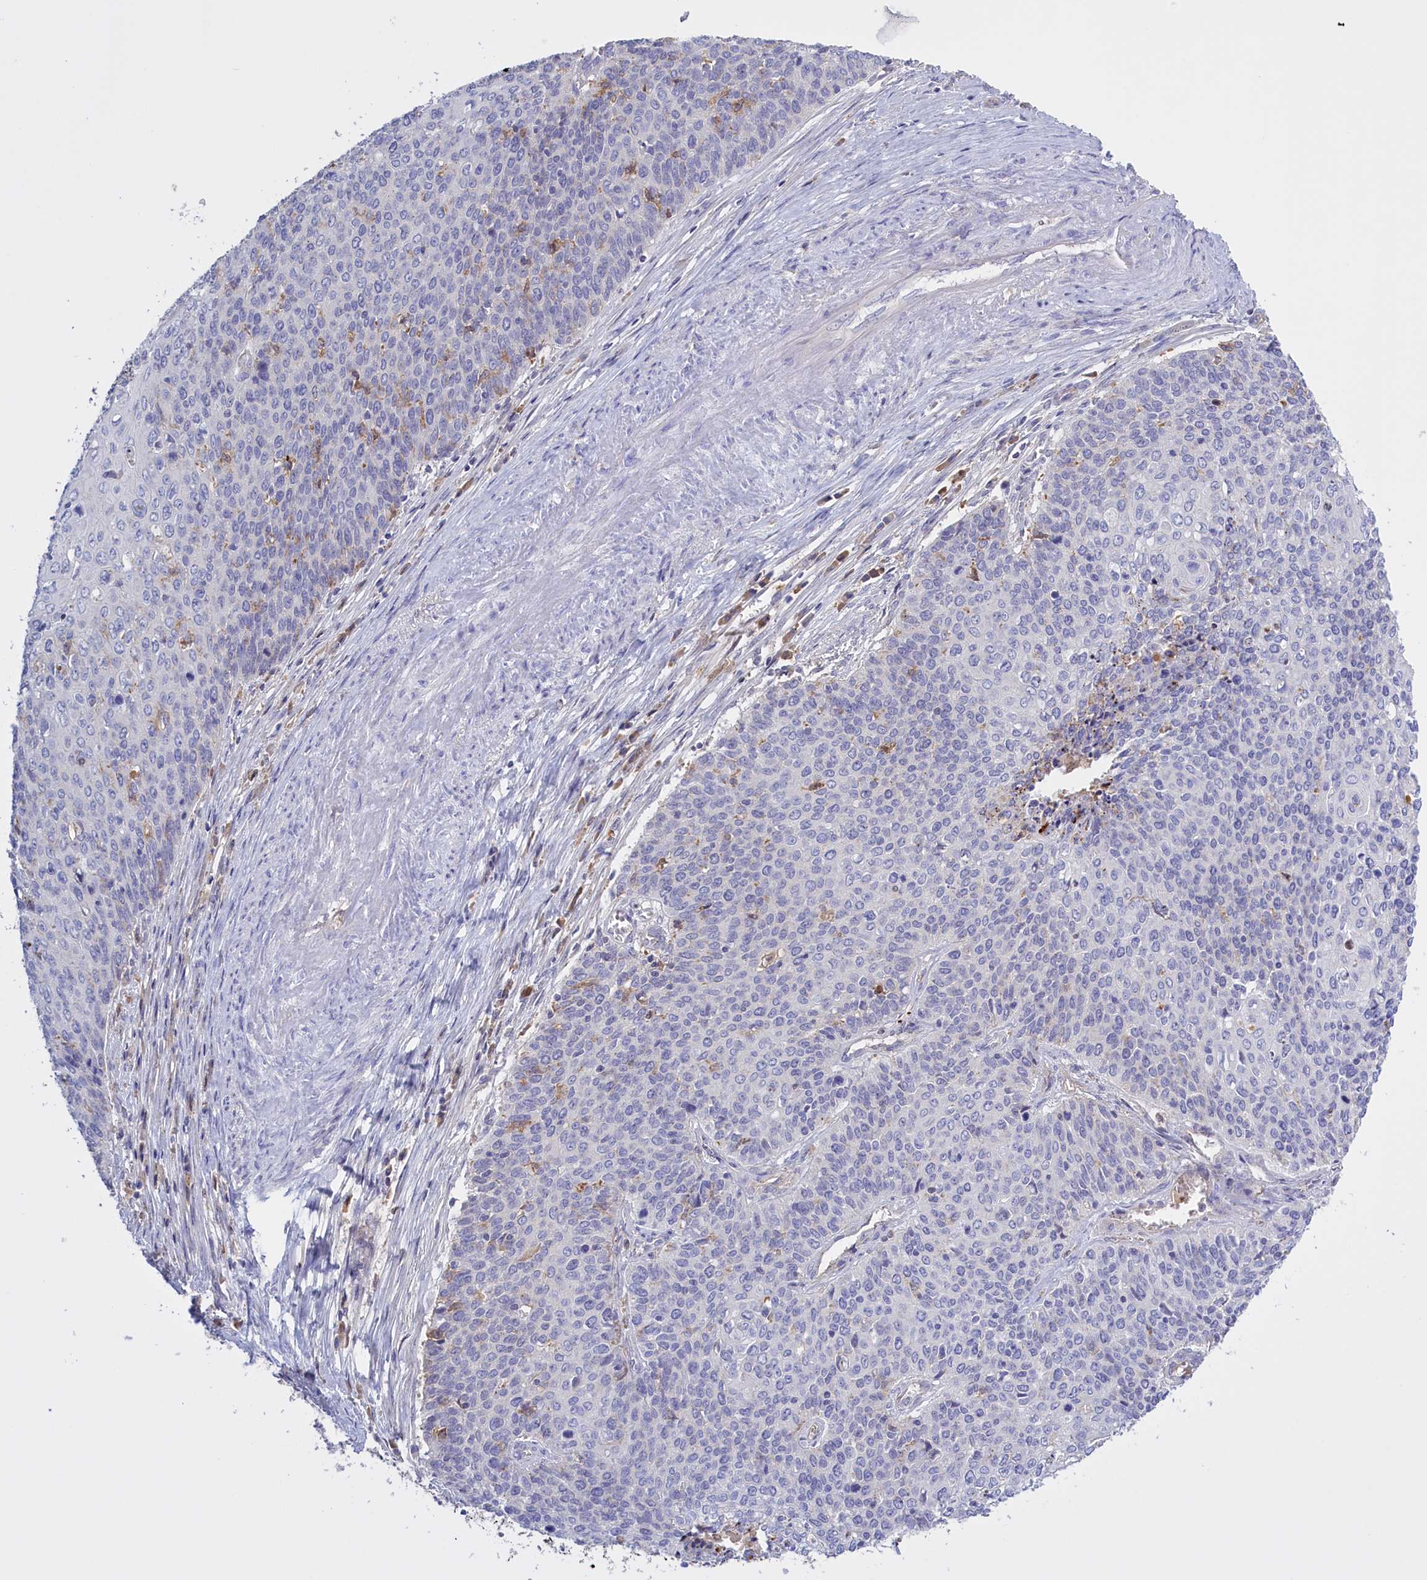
{"staining": {"intensity": "negative", "quantity": "none", "location": "none"}, "tissue": "cervical cancer", "cell_type": "Tumor cells", "image_type": "cancer", "snomed": [{"axis": "morphology", "description": "Squamous cell carcinoma, NOS"}, {"axis": "topography", "description": "Cervix"}], "caption": "A high-resolution image shows immunohistochemistry (IHC) staining of cervical squamous cell carcinoma, which reveals no significant positivity in tumor cells.", "gene": "FAM149B1", "patient": {"sex": "female", "age": 39}}